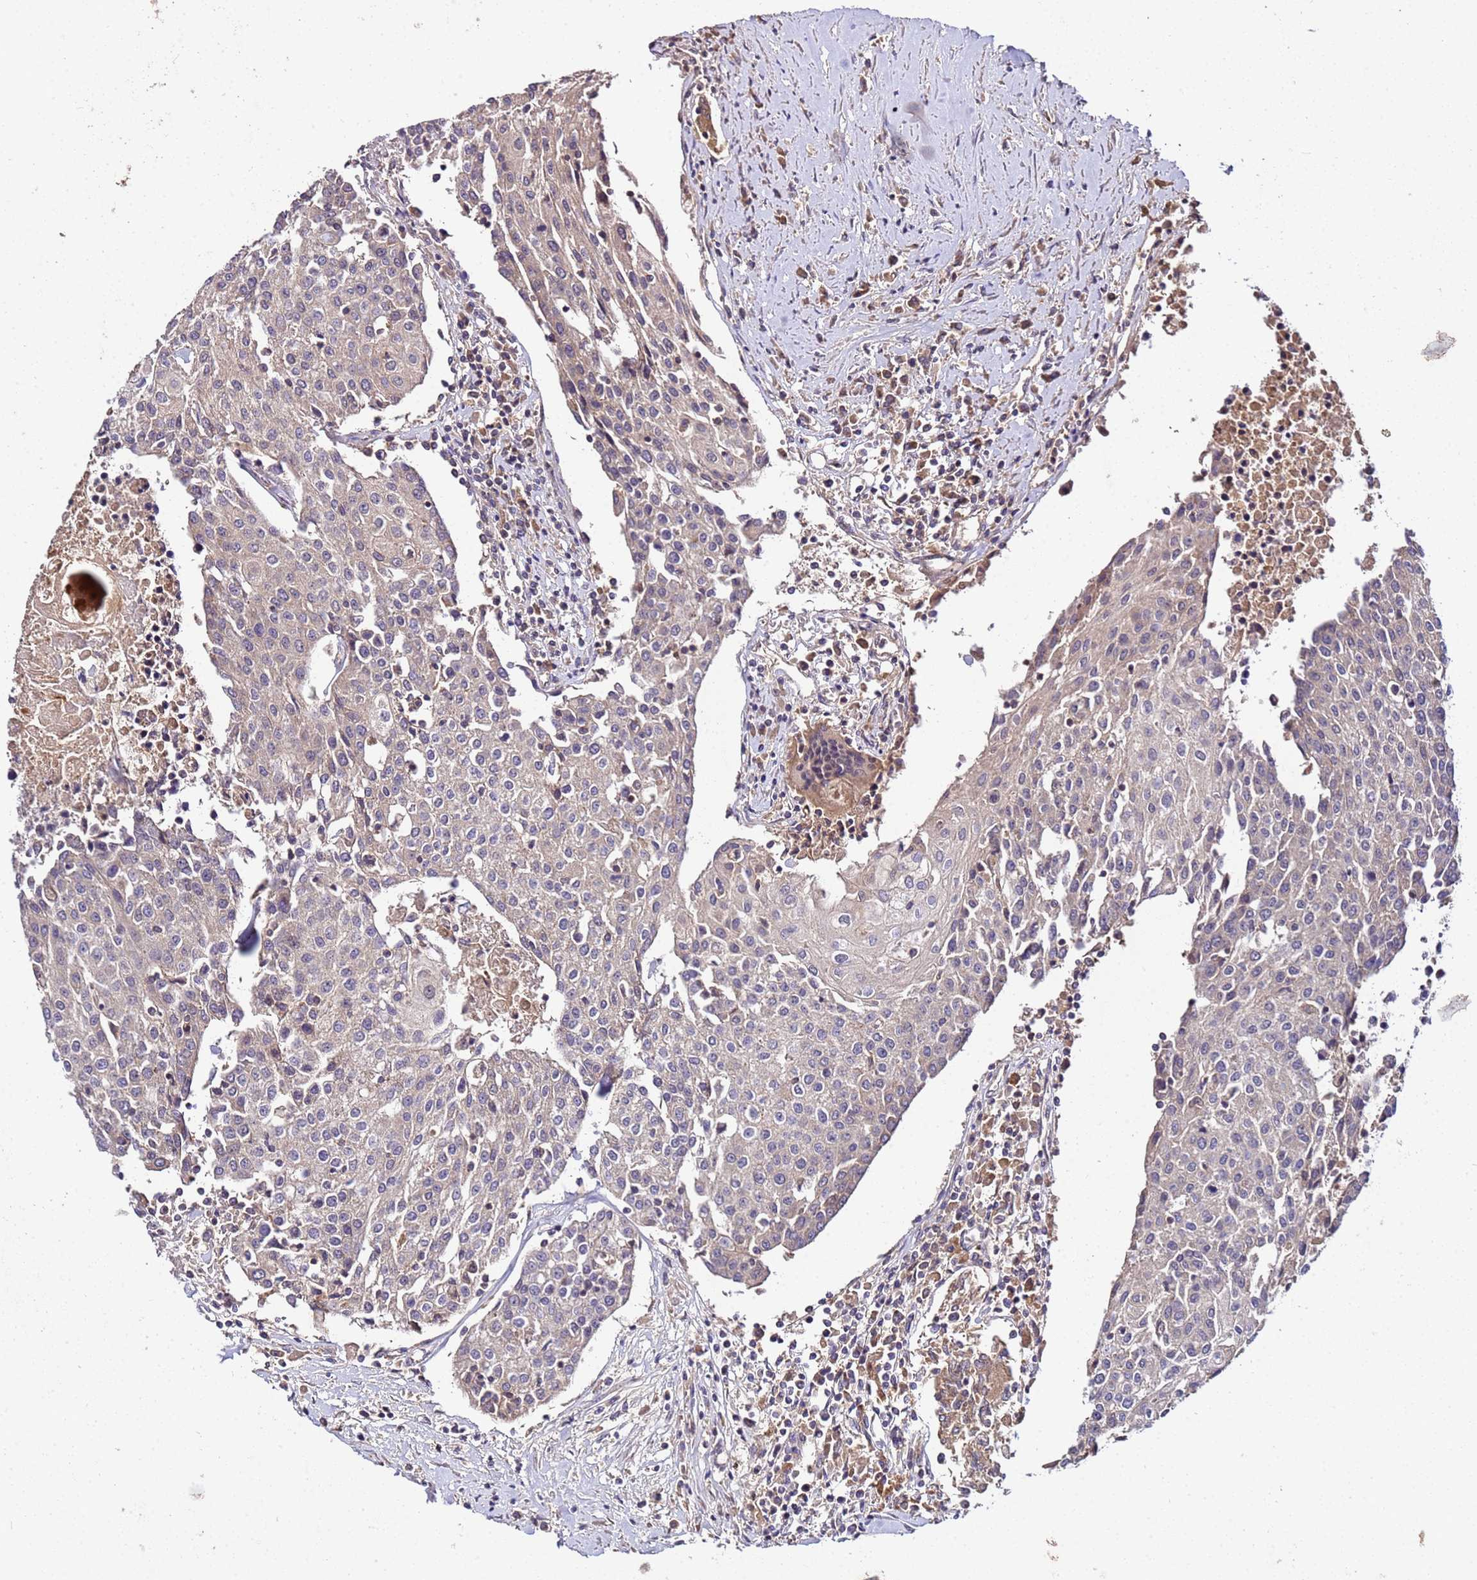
{"staining": {"intensity": "negative", "quantity": "none", "location": "none"}, "tissue": "urothelial cancer", "cell_type": "Tumor cells", "image_type": "cancer", "snomed": [{"axis": "morphology", "description": "Urothelial carcinoma, High grade"}, {"axis": "topography", "description": "Urinary bladder"}], "caption": "Tumor cells are negative for brown protein staining in urothelial cancer.", "gene": "GSPT2", "patient": {"sex": "female", "age": 85}}